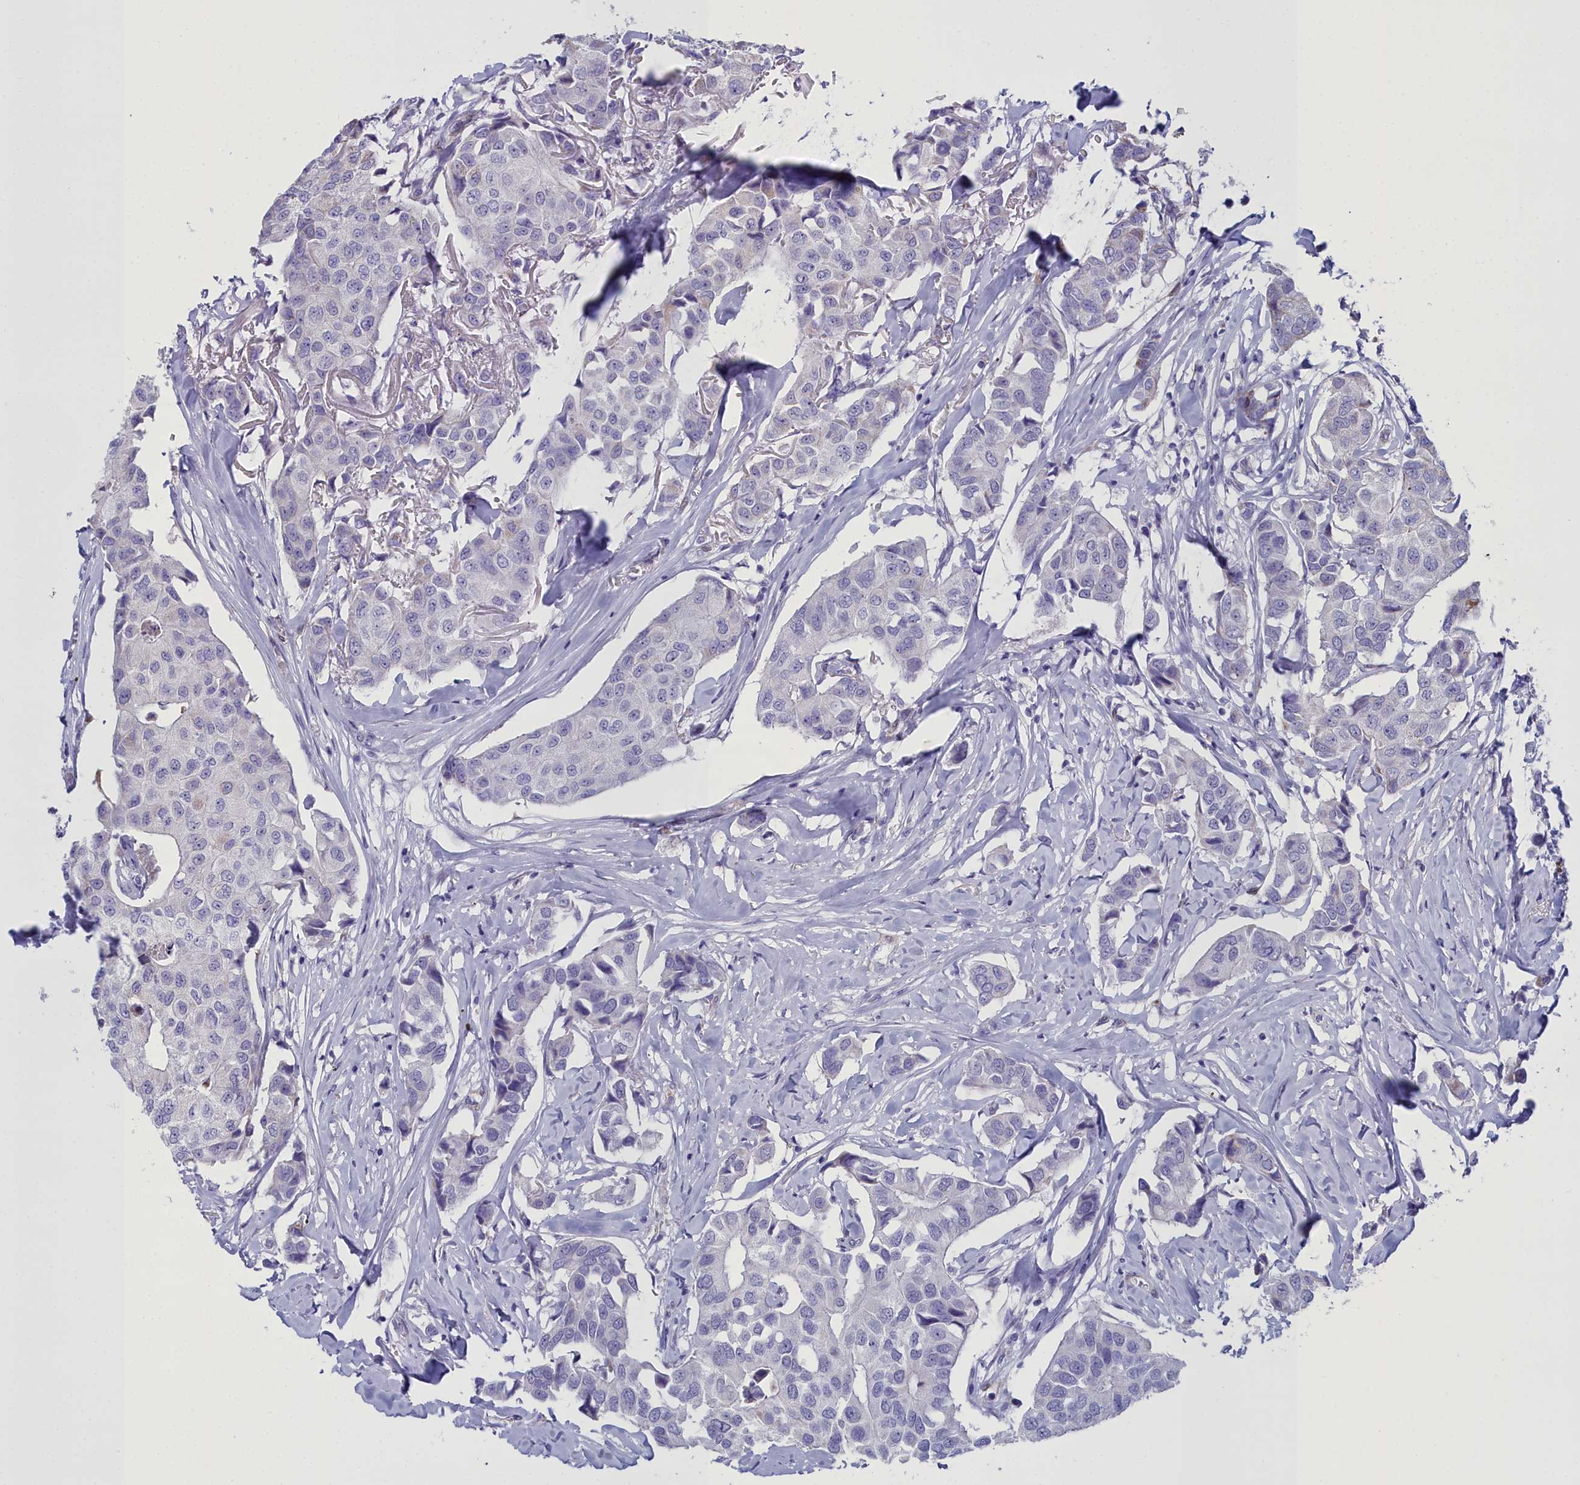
{"staining": {"intensity": "negative", "quantity": "none", "location": "none"}, "tissue": "breast cancer", "cell_type": "Tumor cells", "image_type": "cancer", "snomed": [{"axis": "morphology", "description": "Duct carcinoma"}, {"axis": "topography", "description": "Breast"}], "caption": "This is a micrograph of immunohistochemistry staining of breast cancer, which shows no staining in tumor cells.", "gene": "PPP1R14A", "patient": {"sex": "female", "age": 80}}